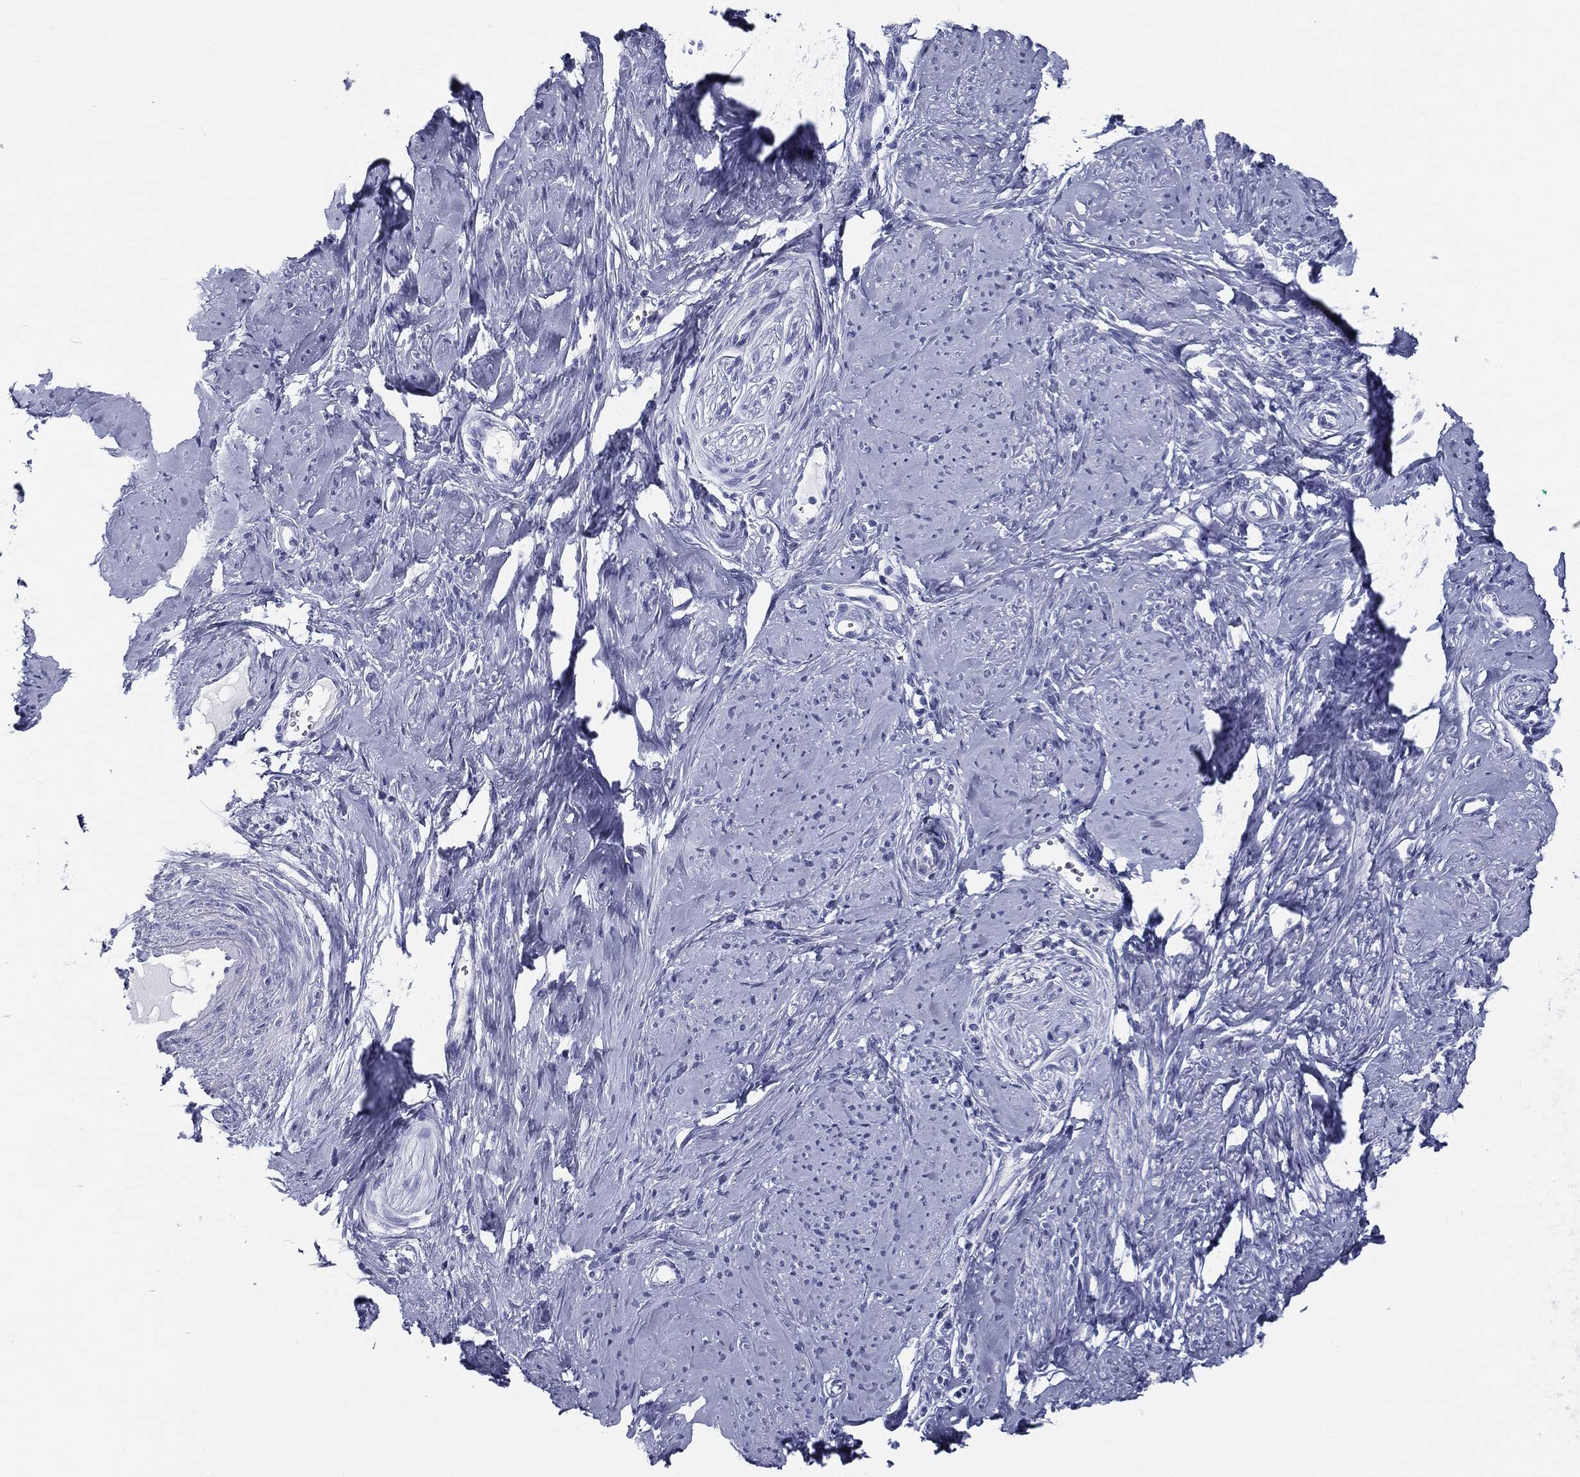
{"staining": {"intensity": "negative", "quantity": "none", "location": "none"}, "tissue": "smooth muscle", "cell_type": "Smooth muscle cells", "image_type": "normal", "snomed": [{"axis": "morphology", "description": "Normal tissue, NOS"}, {"axis": "topography", "description": "Smooth muscle"}], "caption": "High power microscopy histopathology image of an IHC histopathology image of normal smooth muscle, revealing no significant expression in smooth muscle cells. (DAB immunohistochemistry, high magnification).", "gene": "RSPH4A", "patient": {"sex": "female", "age": 48}}